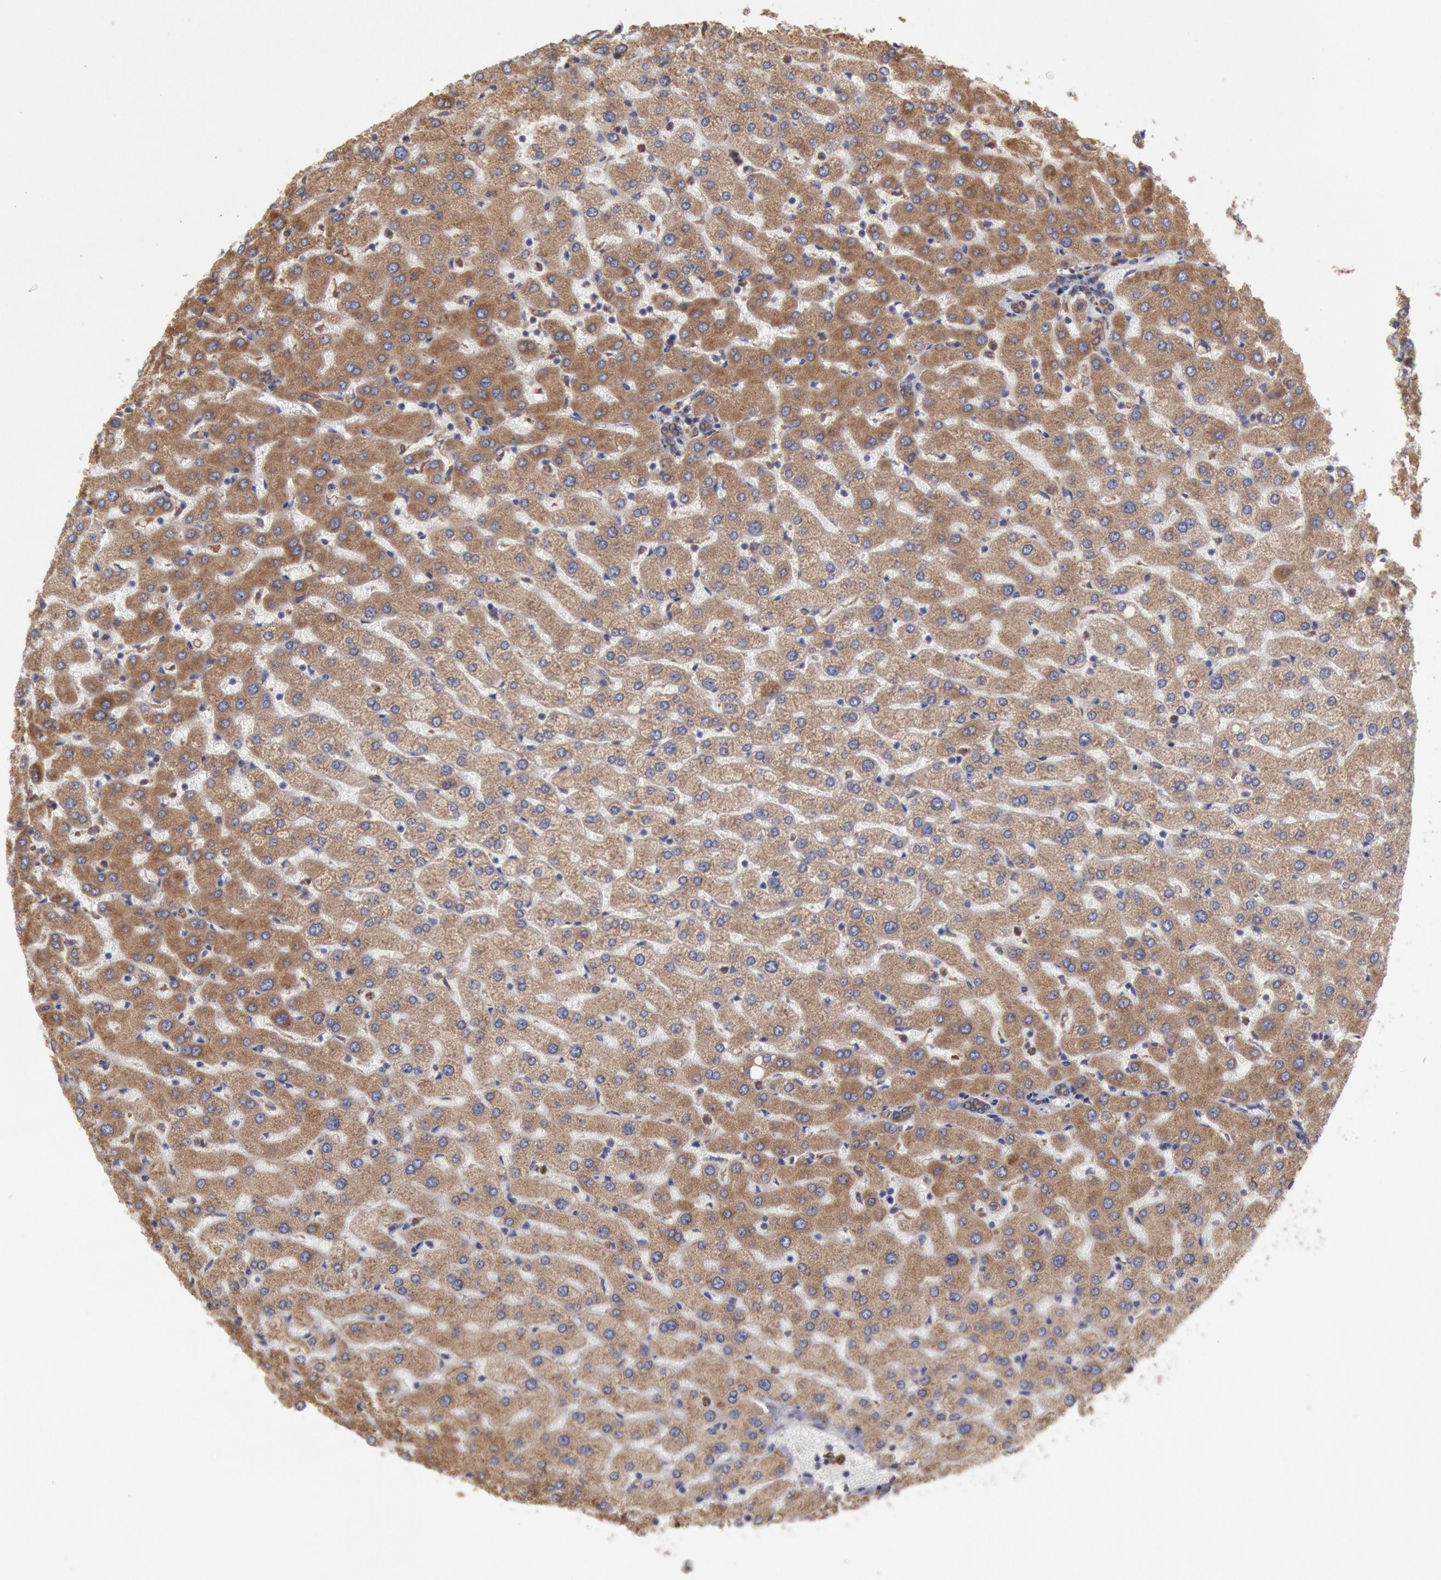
{"staining": {"intensity": "weak", "quantity": ">75%", "location": "cytoplasmic/membranous"}, "tissue": "liver", "cell_type": "Cholangiocytes", "image_type": "normal", "snomed": [{"axis": "morphology", "description": "Normal tissue, NOS"}, {"axis": "morphology", "description": "Fibrosis, NOS"}, {"axis": "topography", "description": "Liver"}], "caption": "Protein staining of normal liver reveals weak cytoplasmic/membranous expression in approximately >75% of cholangiocytes.", "gene": "ERP44", "patient": {"sex": "female", "age": 29}}